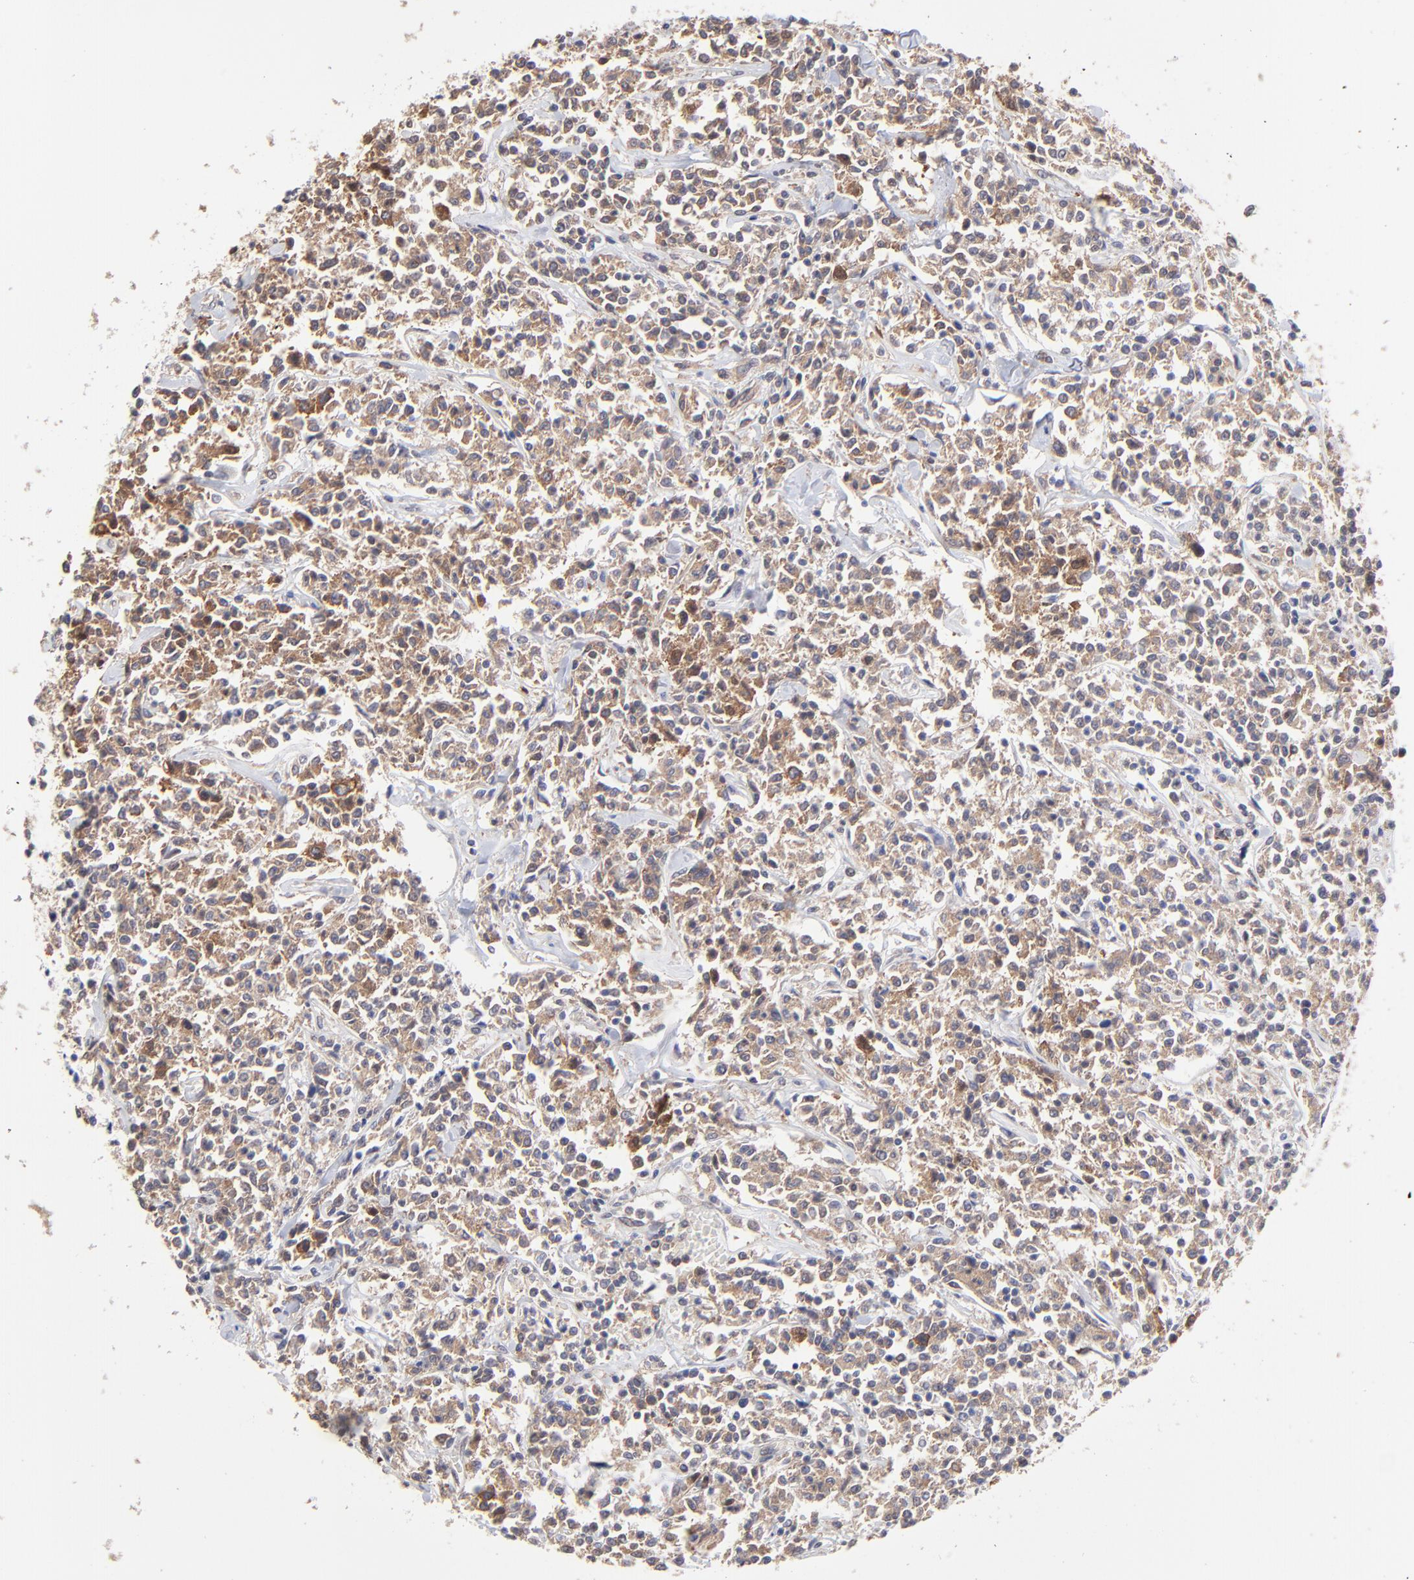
{"staining": {"intensity": "weak", "quantity": "<25%", "location": "cytoplasmic/membranous"}, "tissue": "lymphoma", "cell_type": "Tumor cells", "image_type": "cancer", "snomed": [{"axis": "morphology", "description": "Malignant lymphoma, non-Hodgkin's type, Low grade"}, {"axis": "topography", "description": "Small intestine"}], "caption": "Immunohistochemistry (IHC) histopathology image of neoplastic tissue: lymphoma stained with DAB shows no significant protein staining in tumor cells.", "gene": "GART", "patient": {"sex": "female", "age": 59}}